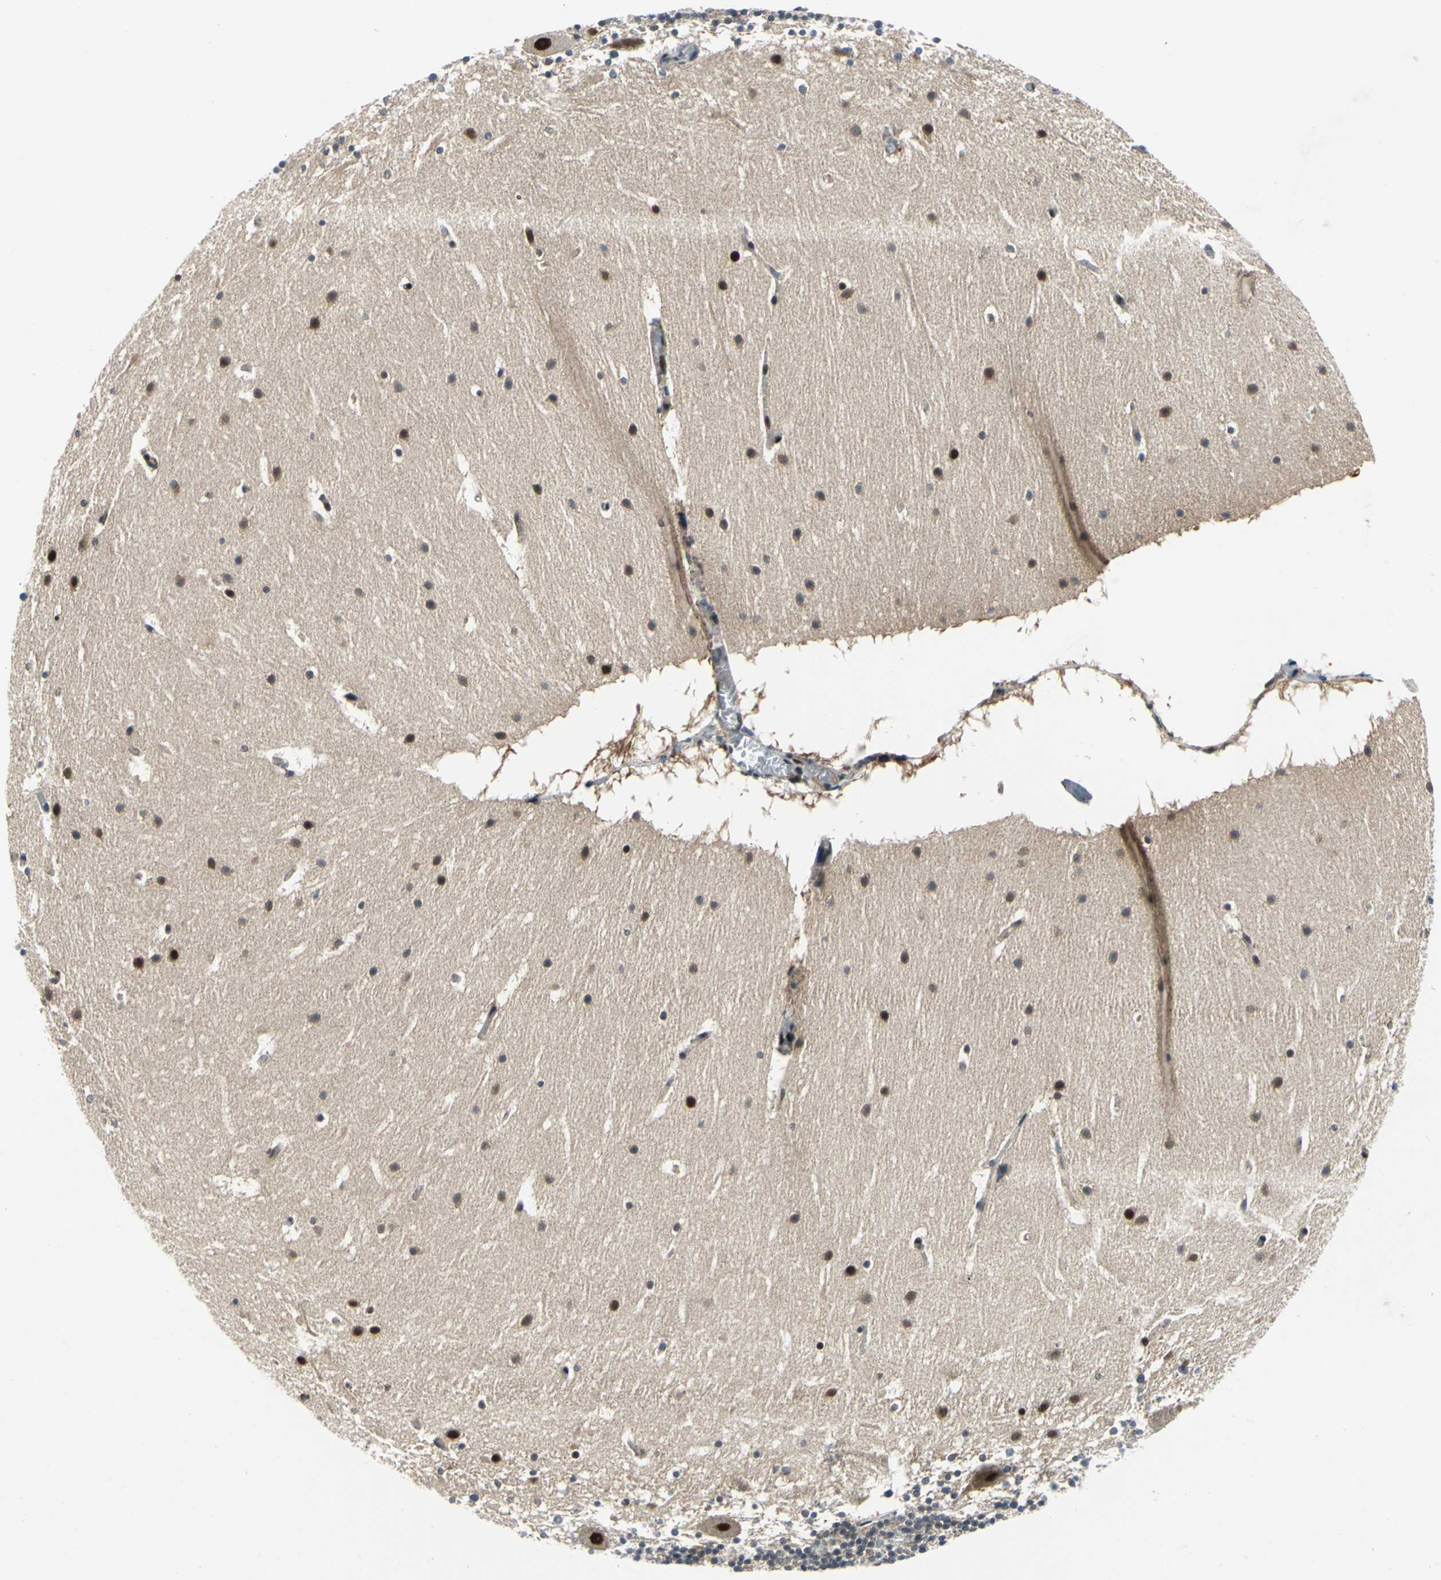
{"staining": {"intensity": "moderate", "quantity": ">75%", "location": "cytoplasmic/membranous,nuclear"}, "tissue": "cerebellum", "cell_type": "Cells in molecular layer", "image_type": "normal", "snomed": [{"axis": "morphology", "description": "Normal tissue, NOS"}, {"axis": "topography", "description": "Cerebellum"}], "caption": "Immunohistochemical staining of unremarkable human cerebellum shows >75% levels of moderate cytoplasmic/membranous,nuclear protein positivity in approximately >75% of cells in molecular layer.", "gene": "POLR3K", "patient": {"sex": "male", "age": 45}}